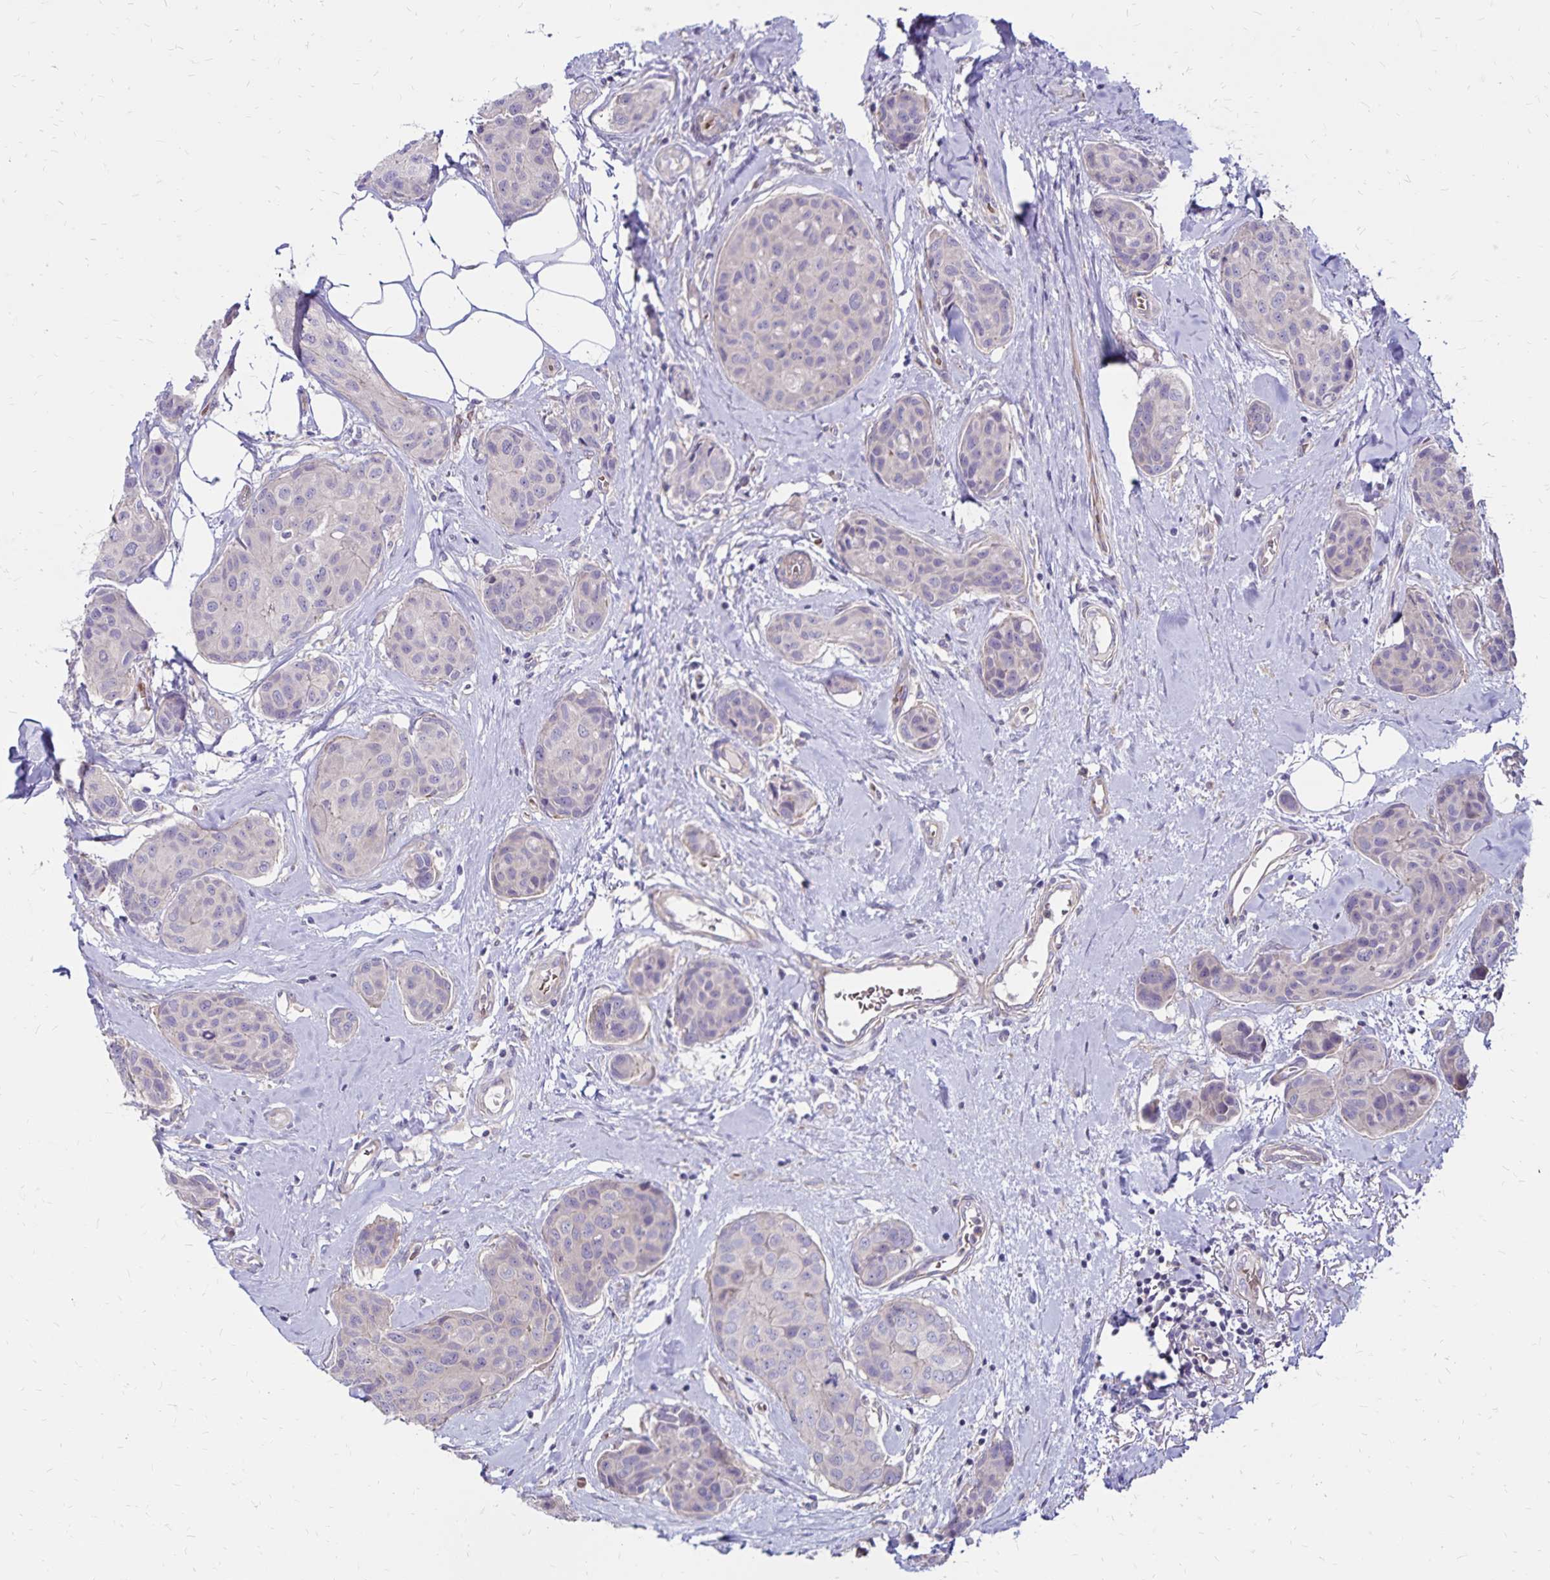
{"staining": {"intensity": "negative", "quantity": "none", "location": "none"}, "tissue": "breast cancer", "cell_type": "Tumor cells", "image_type": "cancer", "snomed": [{"axis": "morphology", "description": "Duct carcinoma"}, {"axis": "topography", "description": "Breast"}], "caption": "A histopathology image of human invasive ductal carcinoma (breast) is negative for staining in tumor cells.", "gene": "FSD1", "patient": {"sex": "female", "age": 80}}